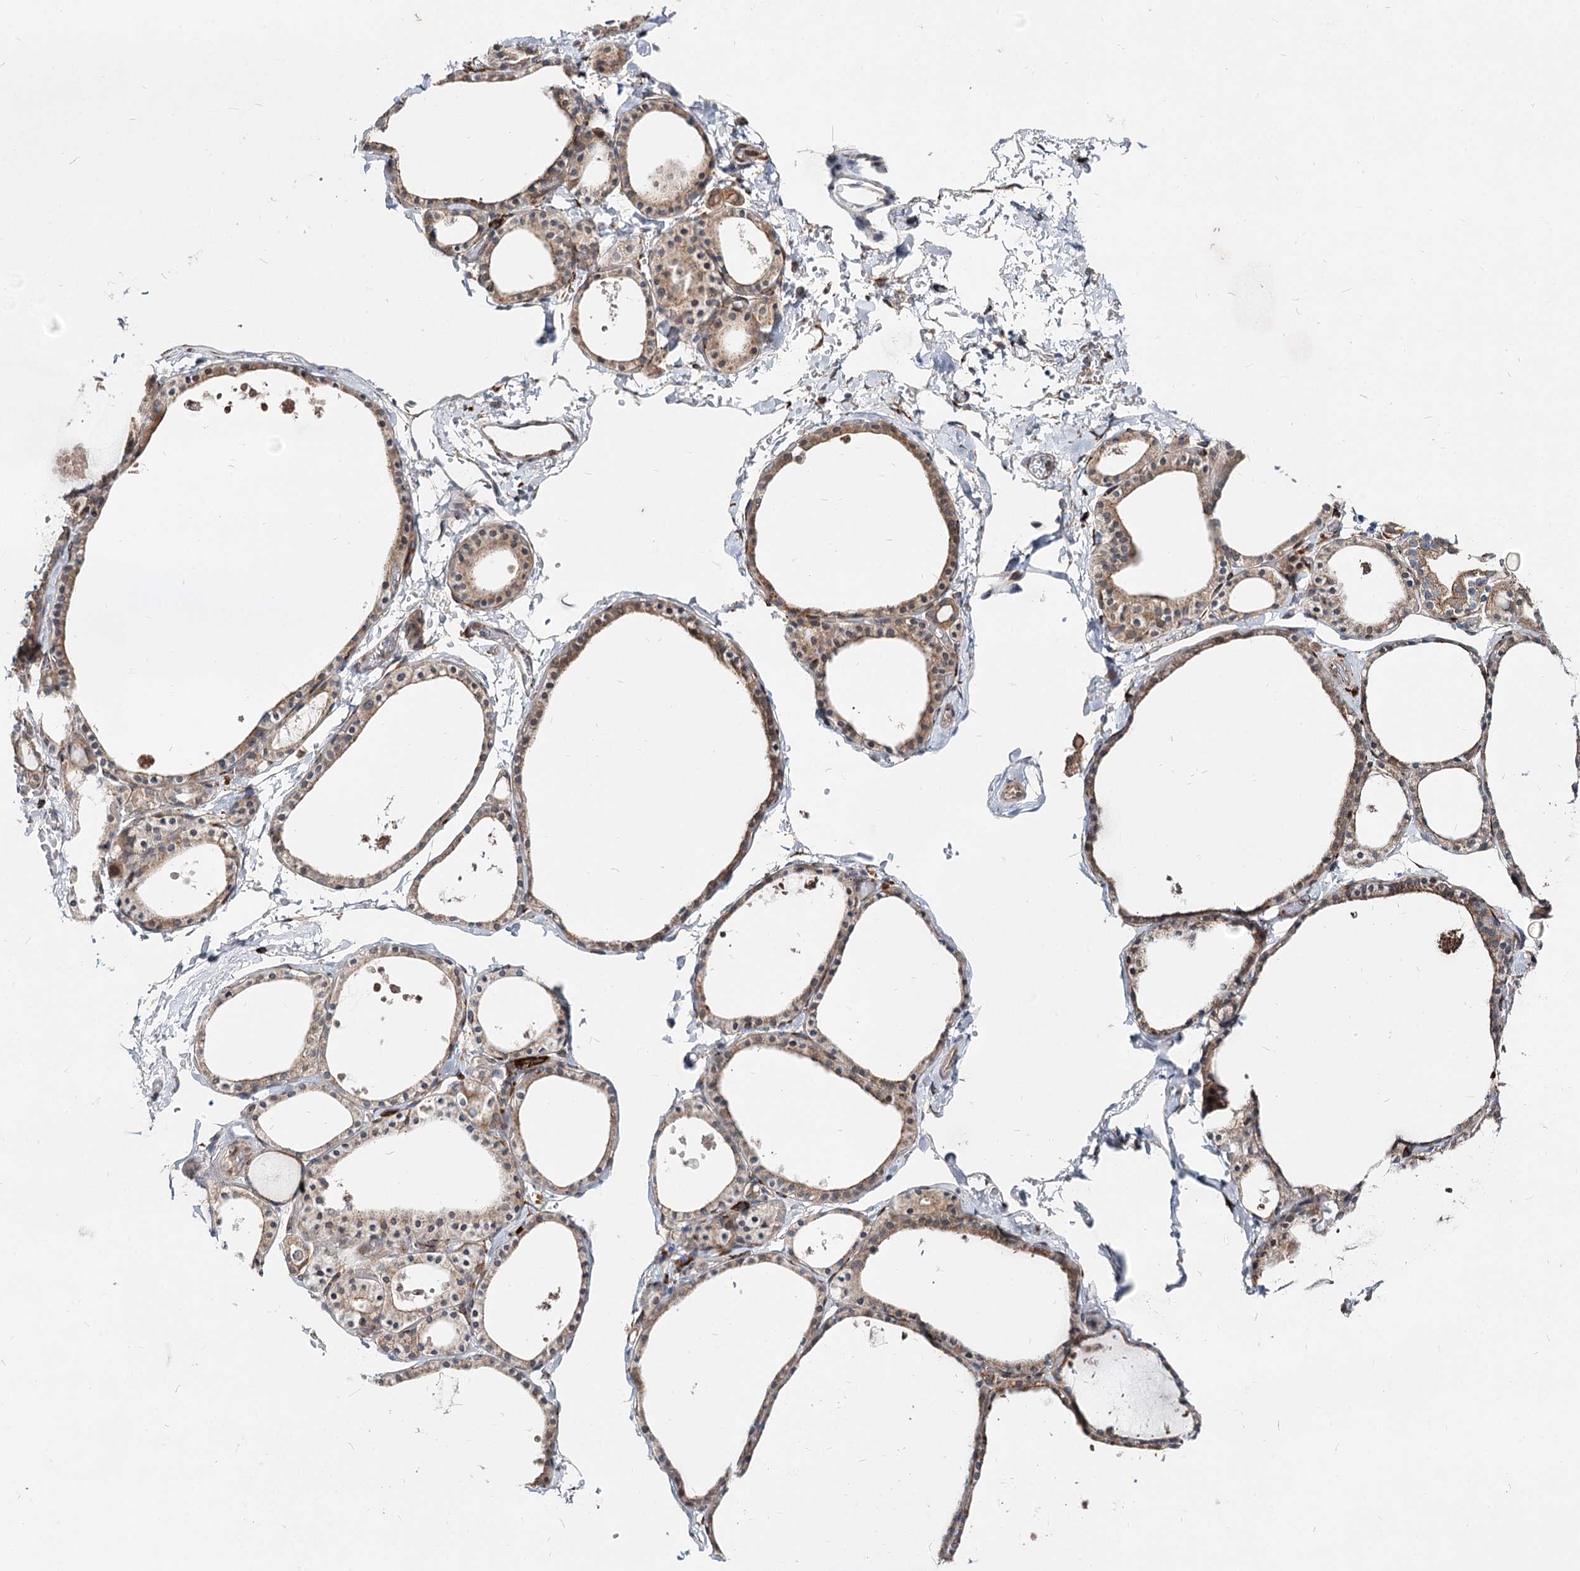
{"staining": {"intensity": "moderate", "quantity": ">75%", "location": "cytoplasmic/membranous"}, "tissue": "thyroid gland", "cell_type": "Glandular cells", "image_type": "normal", "snomed": [{"axis": "morphology", "description": "Normal tissue, NOS"}, {"axis": "topography", "description": "Thyroid gland"}], "caption": "Brown immunohistochemical staining in normal thyroid gland displays moderate cytoplasmic/membranous expression in about >75% of glandular cells.", "gene": "SPART", "patient": {"sex": "male", "age": 56}}